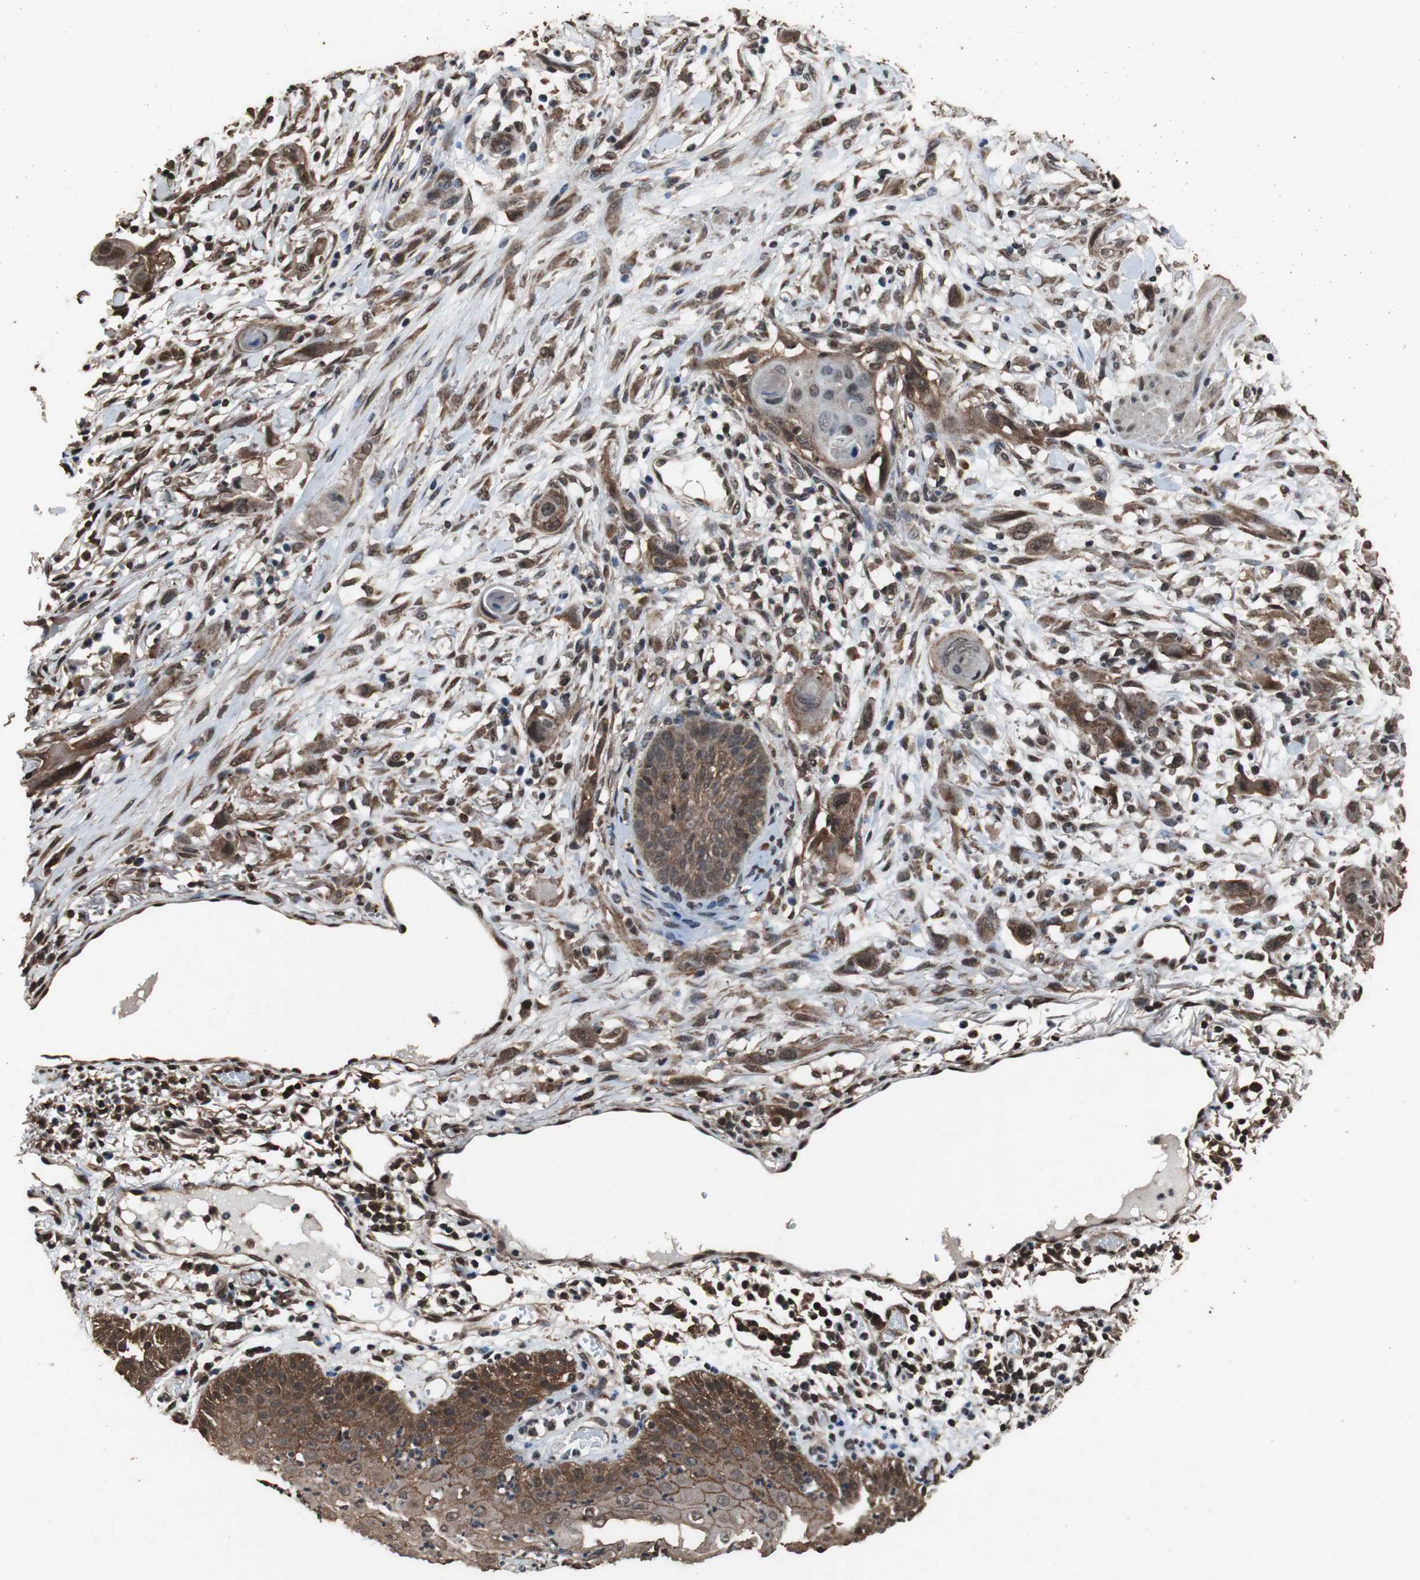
{"staining": {"intensity": "strong", "quantity": ">75%", "location": "cytoplasmic/membranous,nuclear"}, "tissue": "skin cancer", "cell_type": "Tumor cells", "image_type": "cancer", "snomed": [{"axis": "morphology", "description": "Normal tissue, NOS"}, {"axis": "morphology", "description": "Squamous cell carcinoma, NOS"}, {"axis": "topography", "description": "Skin"}], "caption": "Squamous cell carcinoma (skin) stained with a brown dye shows strong cytoplasmic/membranous and nuclear positive staining in about >75% of tumor cells.", "gene": "ZNF18", "patient": {"sex": "female", "age": 59}}